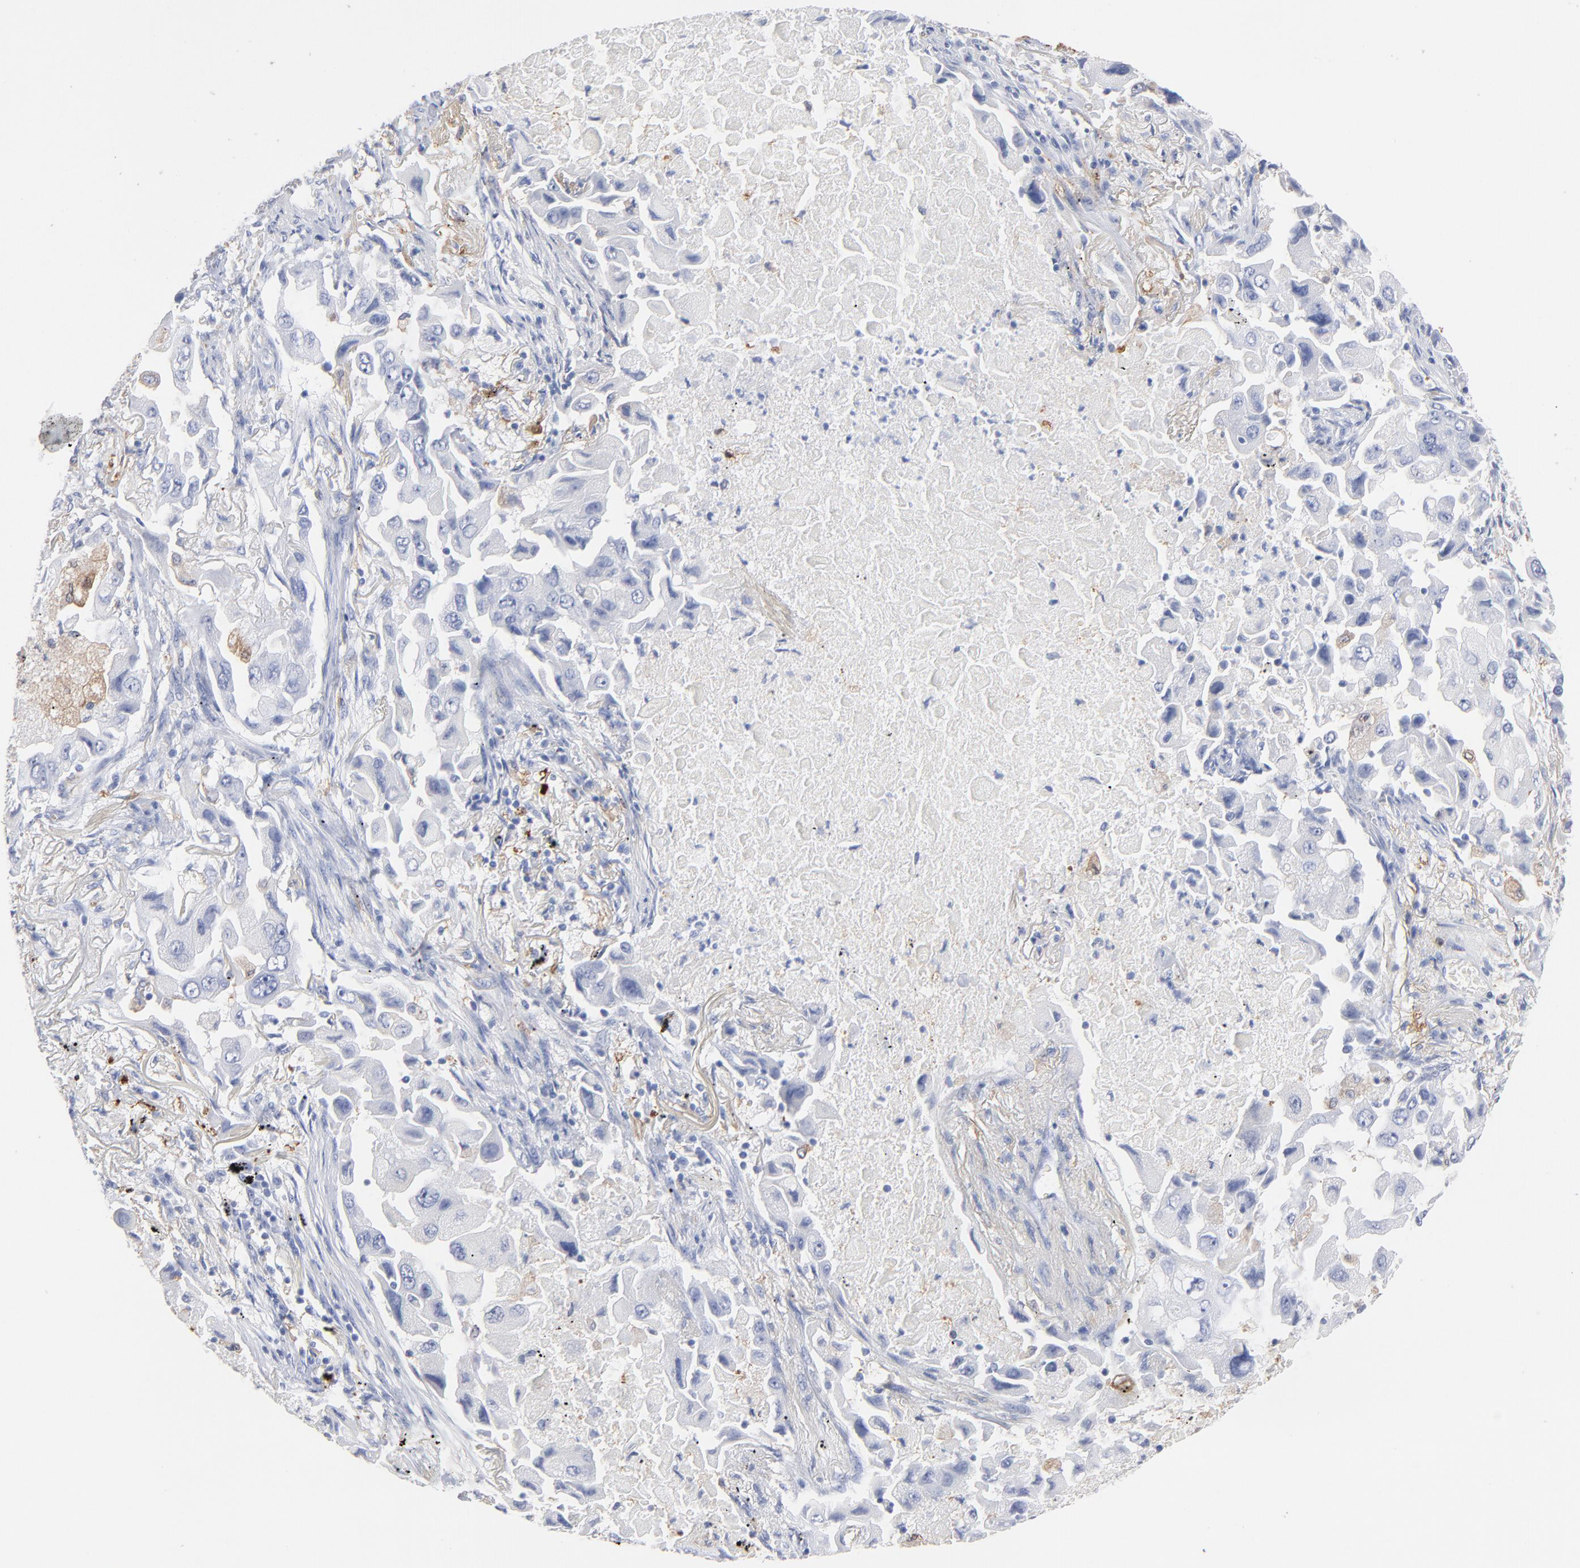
{"staining": {"intensity": "negative", "quantity": "none", "location": "none"}, "tissue": "lung cancer", "cell_type": "Tumor cells", "image_type": "cancer", "snomed": [{"axis": "morphology", "description": "Adenocarcinoma, NOS"}, {"axis": "topography", "description": "Lung"}], "caption": "Immunohistochemical staining of adenocarcinoma (lung) demonstrates no significant staining in tumor cells.", "gene": "IFIT2", "patient": {"sex": "female", "age": 65}}